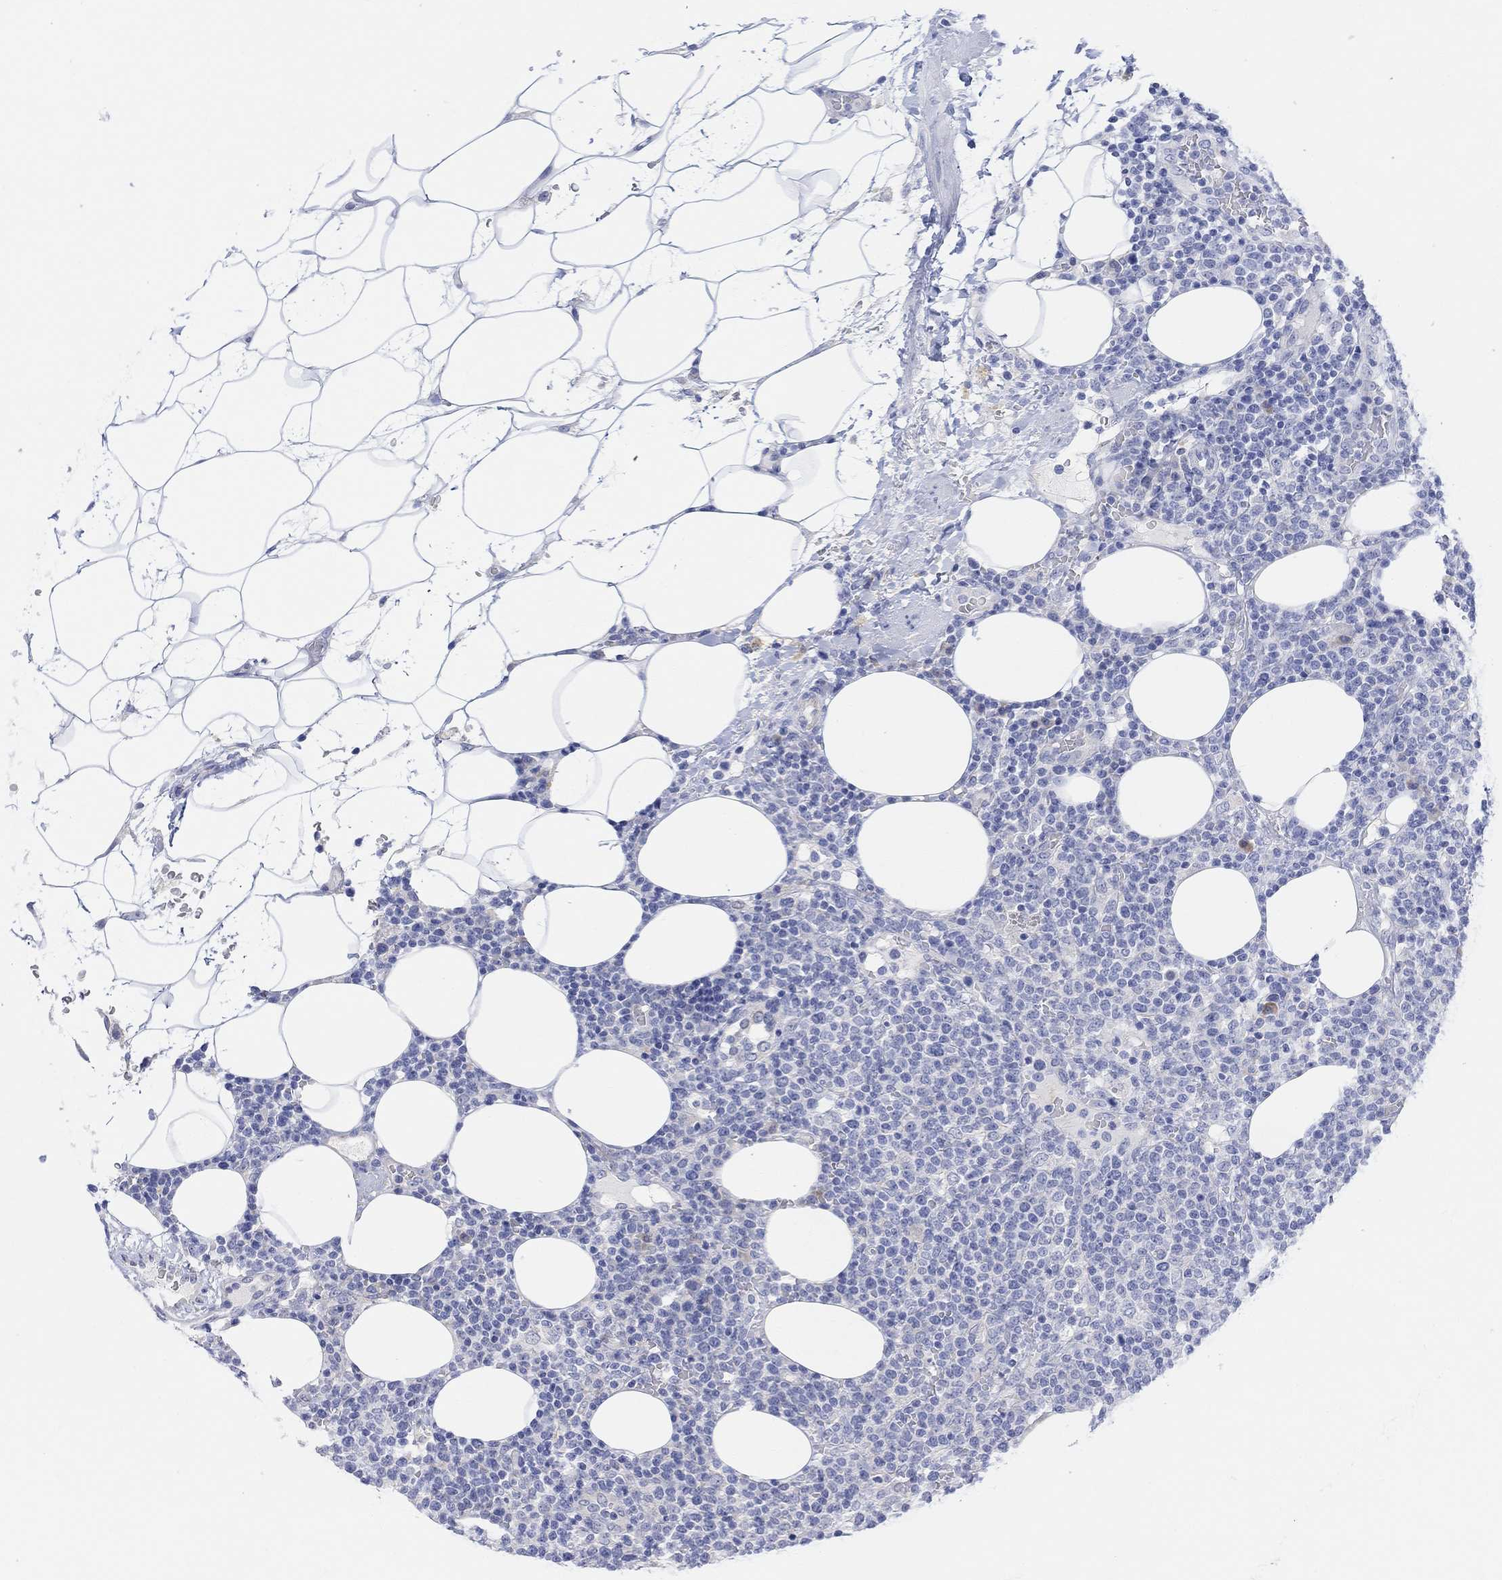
{"staining": {"intensity": "negative", "quantity": "none", "location": "none"}, "tissue": "lymphoma", "cell_type": "Tumor cells", "image_type": "cancer", "snomed": [{"axis": "morphology", "description": "Malignant lymphoma, non-Hodgkin's type, High grade"}, {"axis": "topography", "description": "Lymph node"}], "caption": "Immunohistochemistry (IHC) photomicrograph of neoplastic tissue: high-grade malignant lymphoma, non-Hodgkin's type stained with DAB exhibits no significant protein expression in tumor cells.", "gene": "GNG13", "patient": {"sex": "male", "age": 61}}